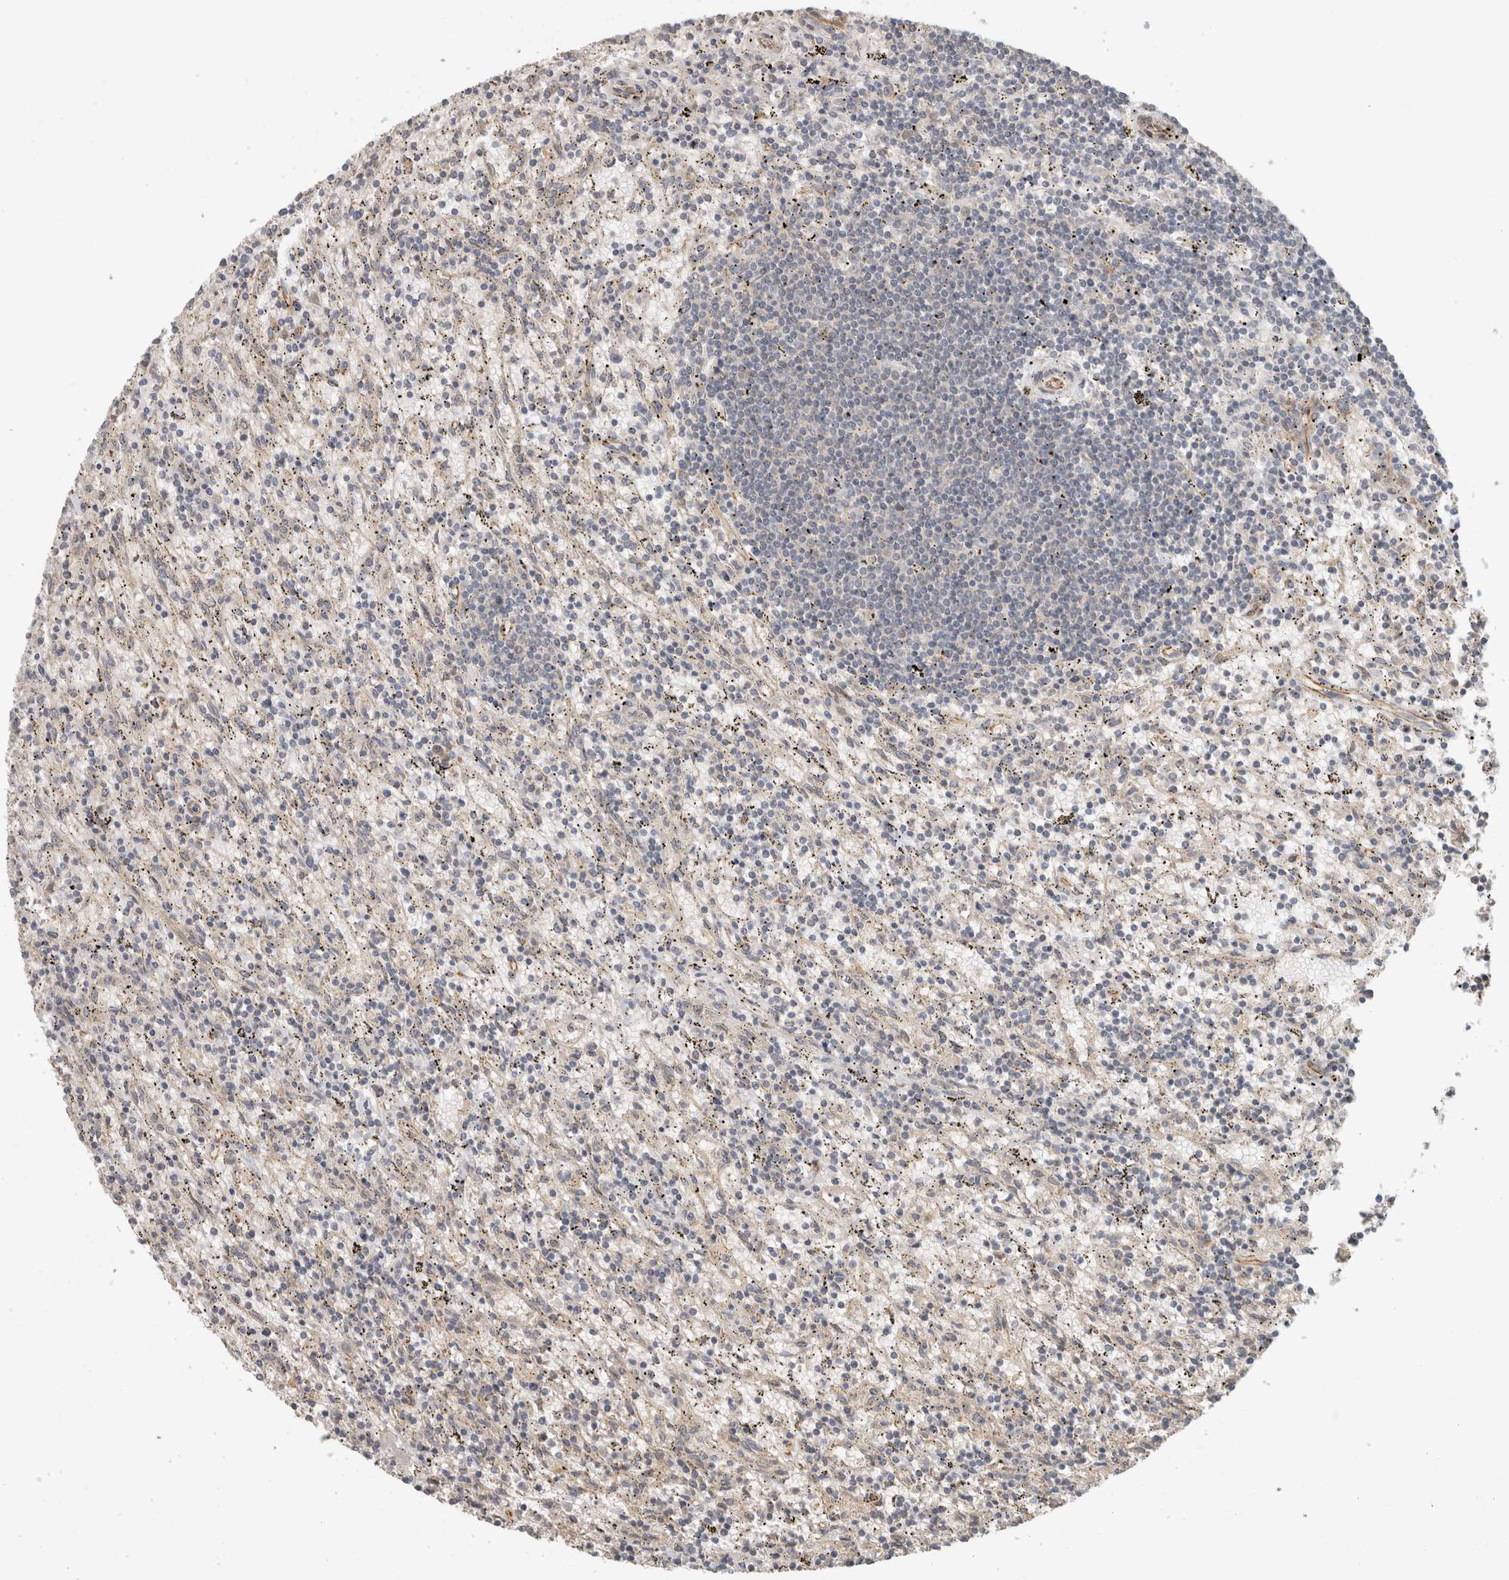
{"staining": {"intensity": "negative", "quantity": "none", "location": "none"}, "tissue": "lymphoma", "cell_type": "Tumor cells", "image_type": "cancer", "snomed": [{"axis": "morphology", "description": "Malignant lymphoma, non-Hodgkin's type, Low grade"}, {"axis": "topography", "description": "Spleen"}], "caption": "This is an immunohistochemistry (IHC) micrograph of lymphoma. There is no expression in tumor cells.", "gene": "SIPA1L2", "patient": {"sex": "male", "age": 76}}